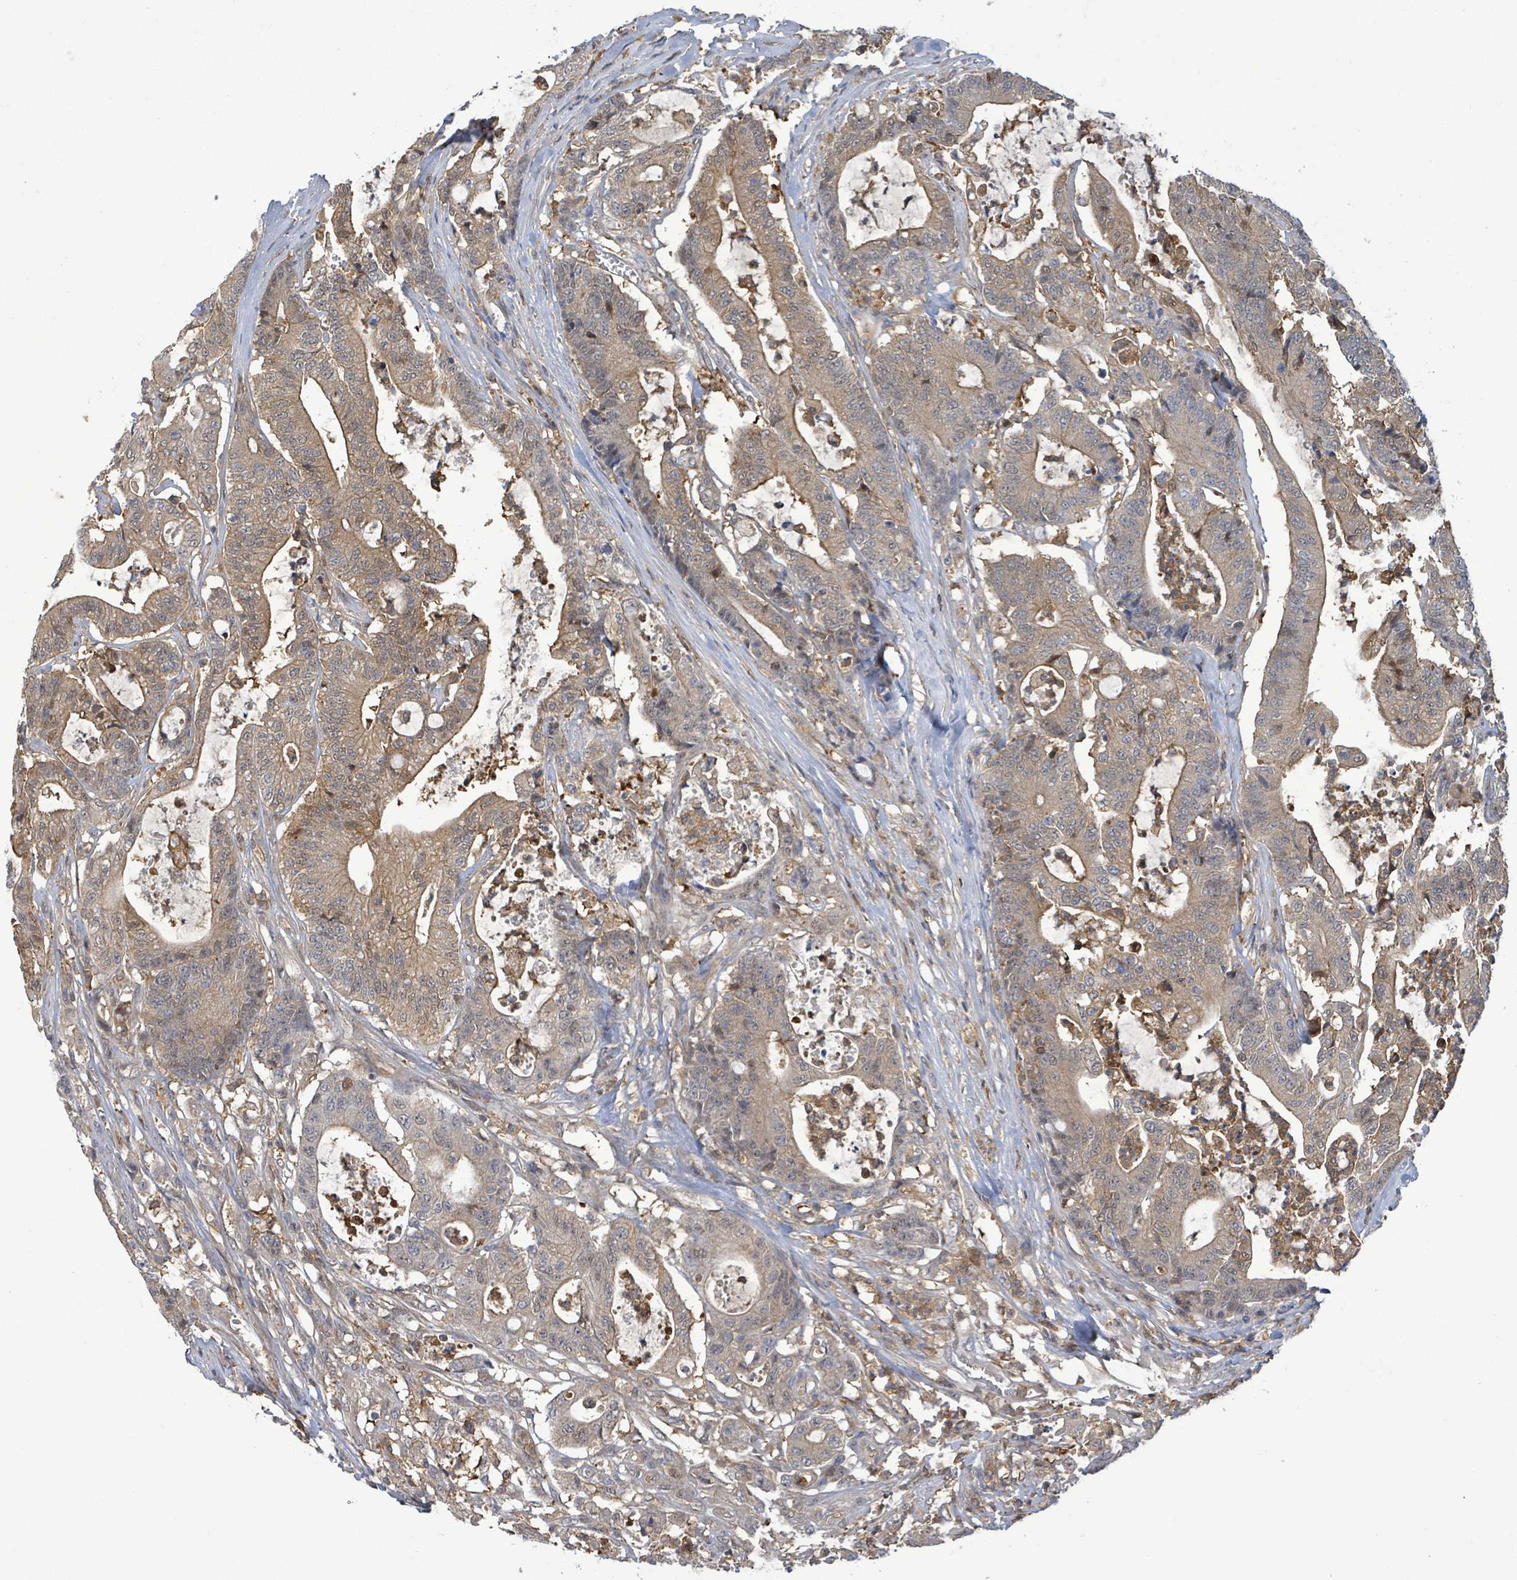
{"staining": {"intensity": "weak", "quantity": ">75%", "location": "cytoplasmic/membranous"}, "tissue": "colorectal cancer", "cell_type": "Tumor cells", "image_type": "cancer", "snomed": [{"axis": "morphology", "description": "Adenocarcinoma, NOS"}, {"axis": "topography", "description": "Colon"}], "caption": "Immunohistochemistry (IHC) staining of adenocarcinoma (colorectal), which demonstrates low levels of weak cytoplasmic/membranous staining in about >75% of tumor cells indicating weak cytoplasmic/membranous protein expression. The staining was performed using DAB (brown) for protein detection and nuclei were counterstained in hematoxylin (blue).", "gene": "PGAM1", "patient": {"sex": "female", "age": 84}}